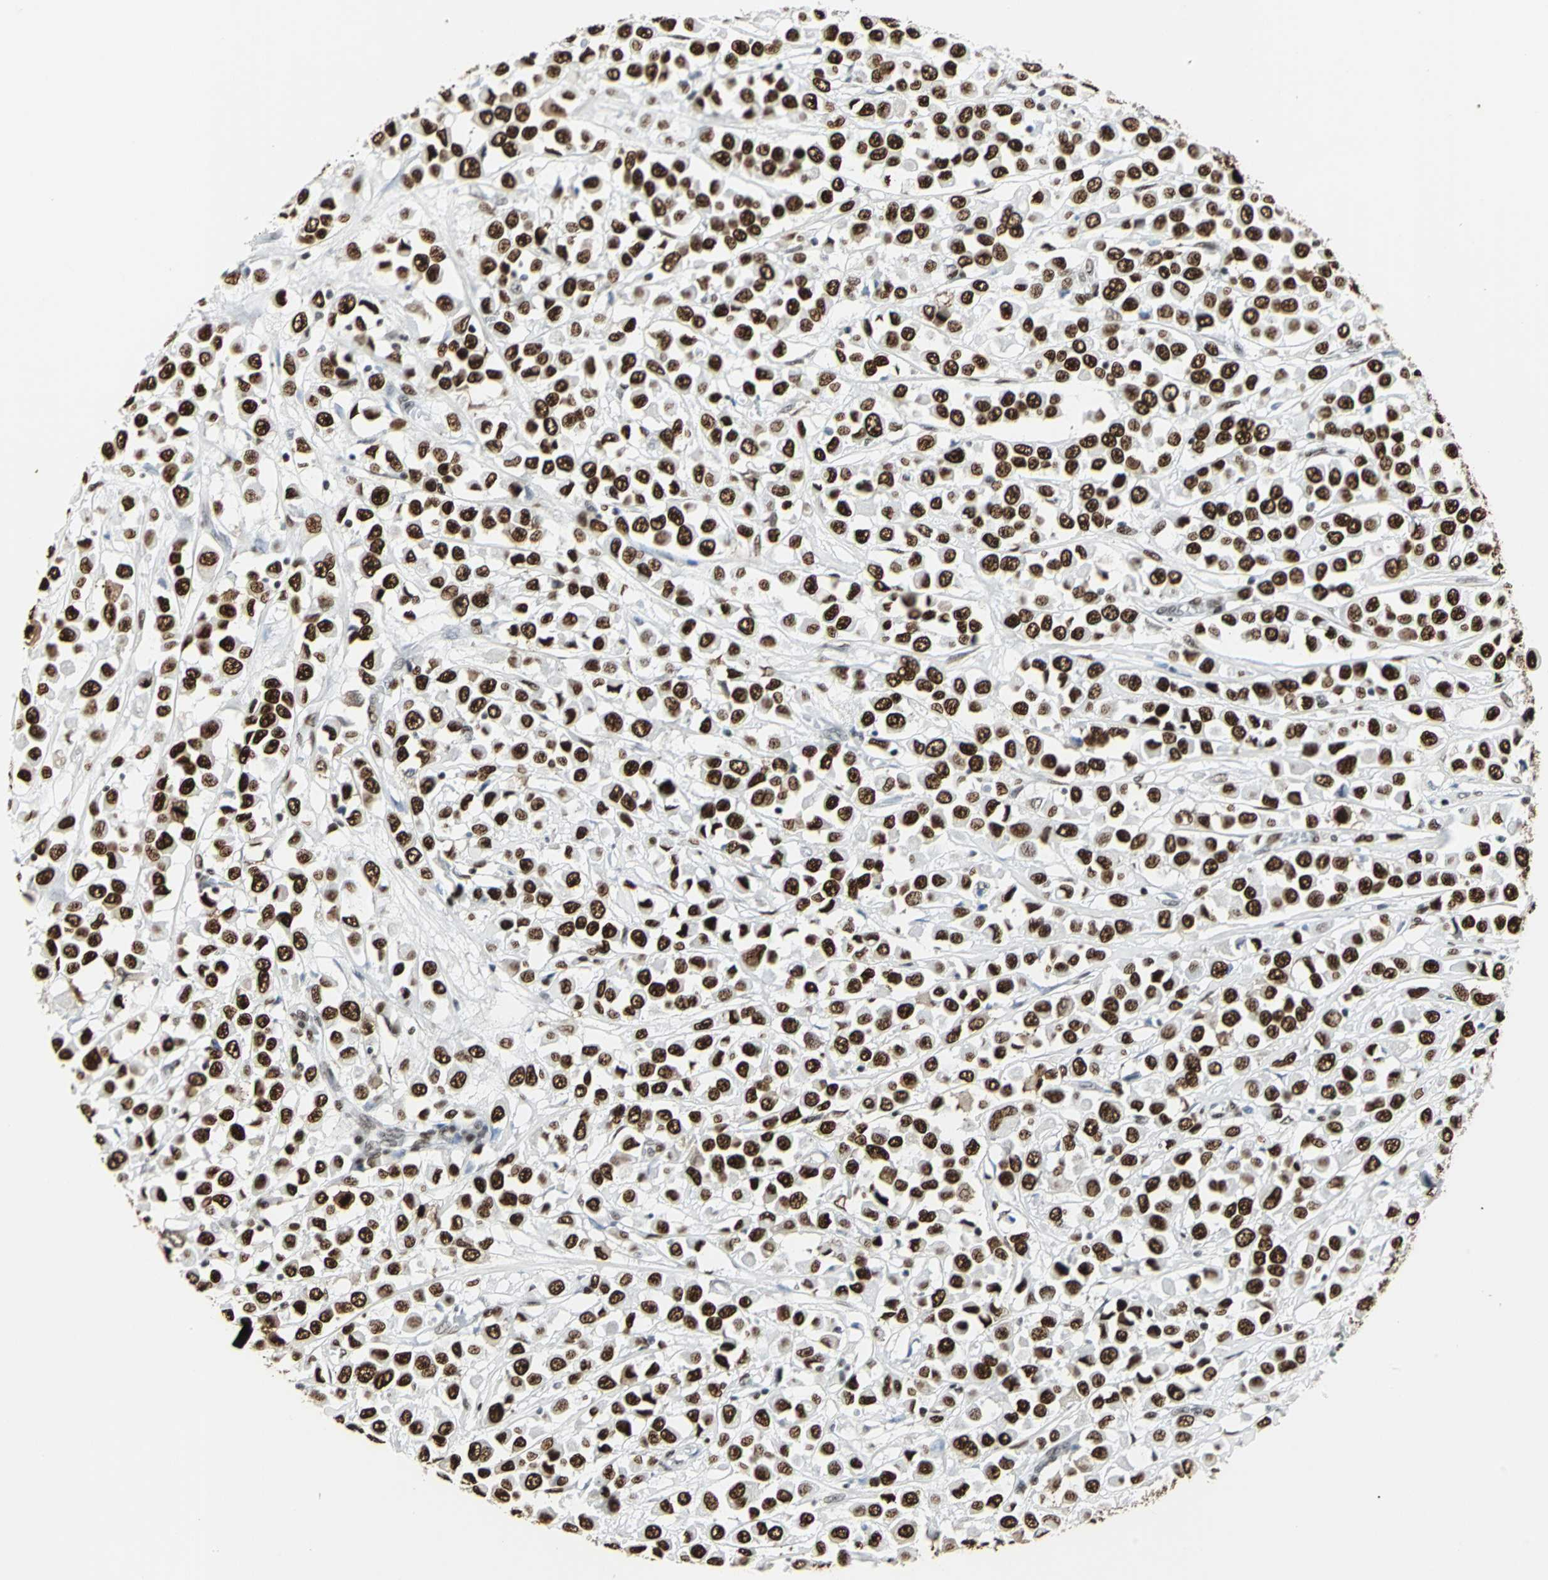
{"staining": {"intensity": "strong", "quantity": ">75%", "location": "nuclear"}, "tissue": "breast cancer", "cell_type": "Tumor cells", "image_type": "cancer", "snomed": [{"axis": "morphology", "description": "Duct carcinoma"}, {"axis": "topography", "description": "Breast"}], "caption": "This photomicrograph reveals breast cancer stained with immunohistochemistry to label a protein in brown. The nuclear of tumor cells show strong positivity for the protein. Nuclei are counter-stained blue.", "gene": "HDAC2", "patient": {"sex": "female", "age": 61}}